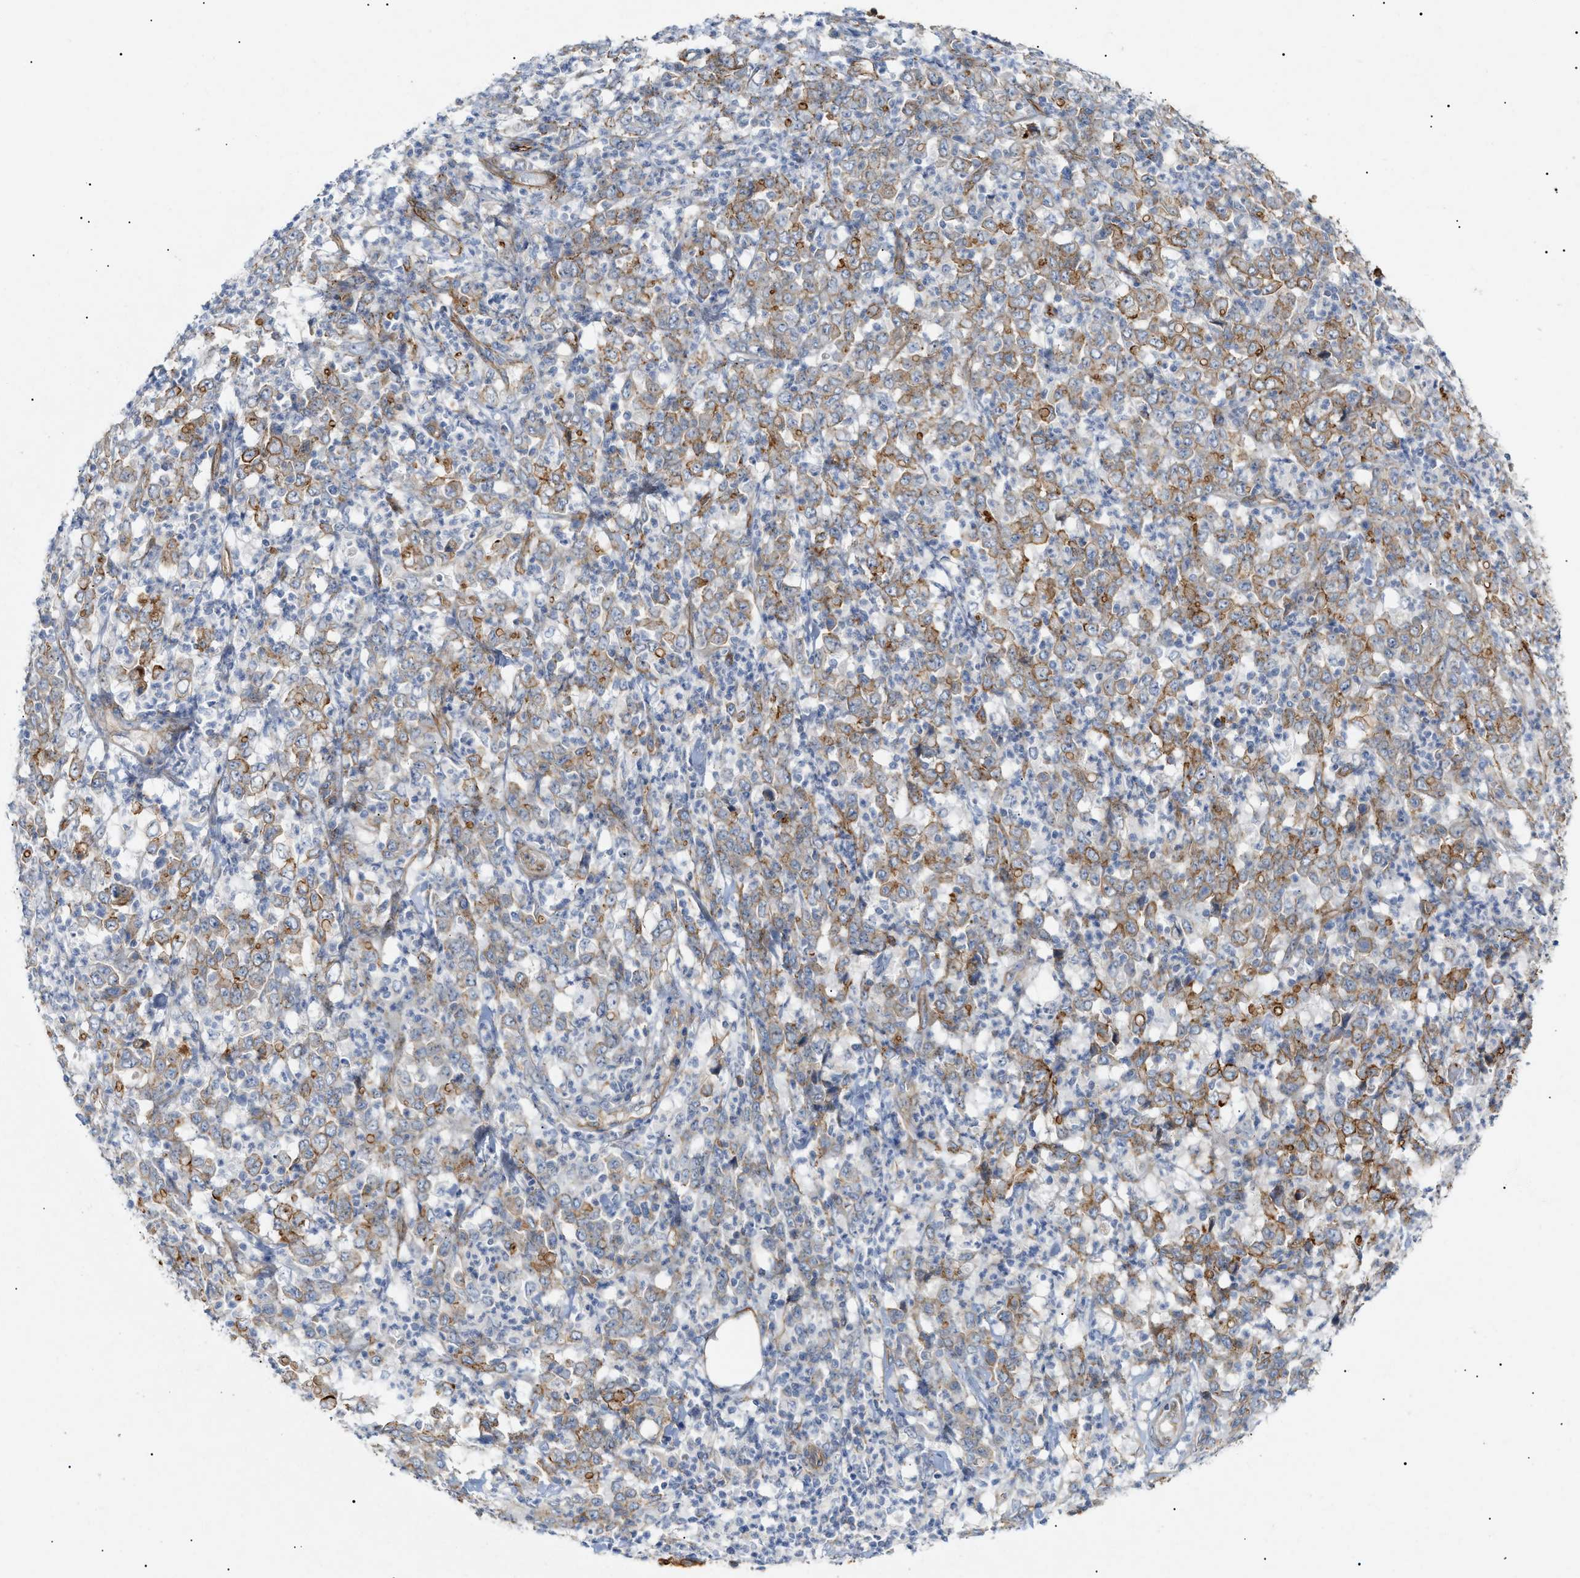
{"staining": {"intensity": "moderate", "quantity": "<25%", "location": "cytoplasmic/membranous"}, "tissue": "stomach cancer", "cell_type": "Tumor cells", "image_type": "cancer", "snomed": [{"axis": "morphology", "description": "Adenocarcinoma, NOS"}, {"axis": "topography", "description": "Stomach, lower"}], "caption": "This photomicrograph demonstrates stomach cancer (adenocarcinoma) stained with immunohistochemistry to label a protein in brown. The cytoplasmic/membranous of tumor cells show moderate positivity for the protein. Nuclei are counter-stained blue.", "gene": "ZFHX2", "patient": {"sex": "female", "age": 71}}